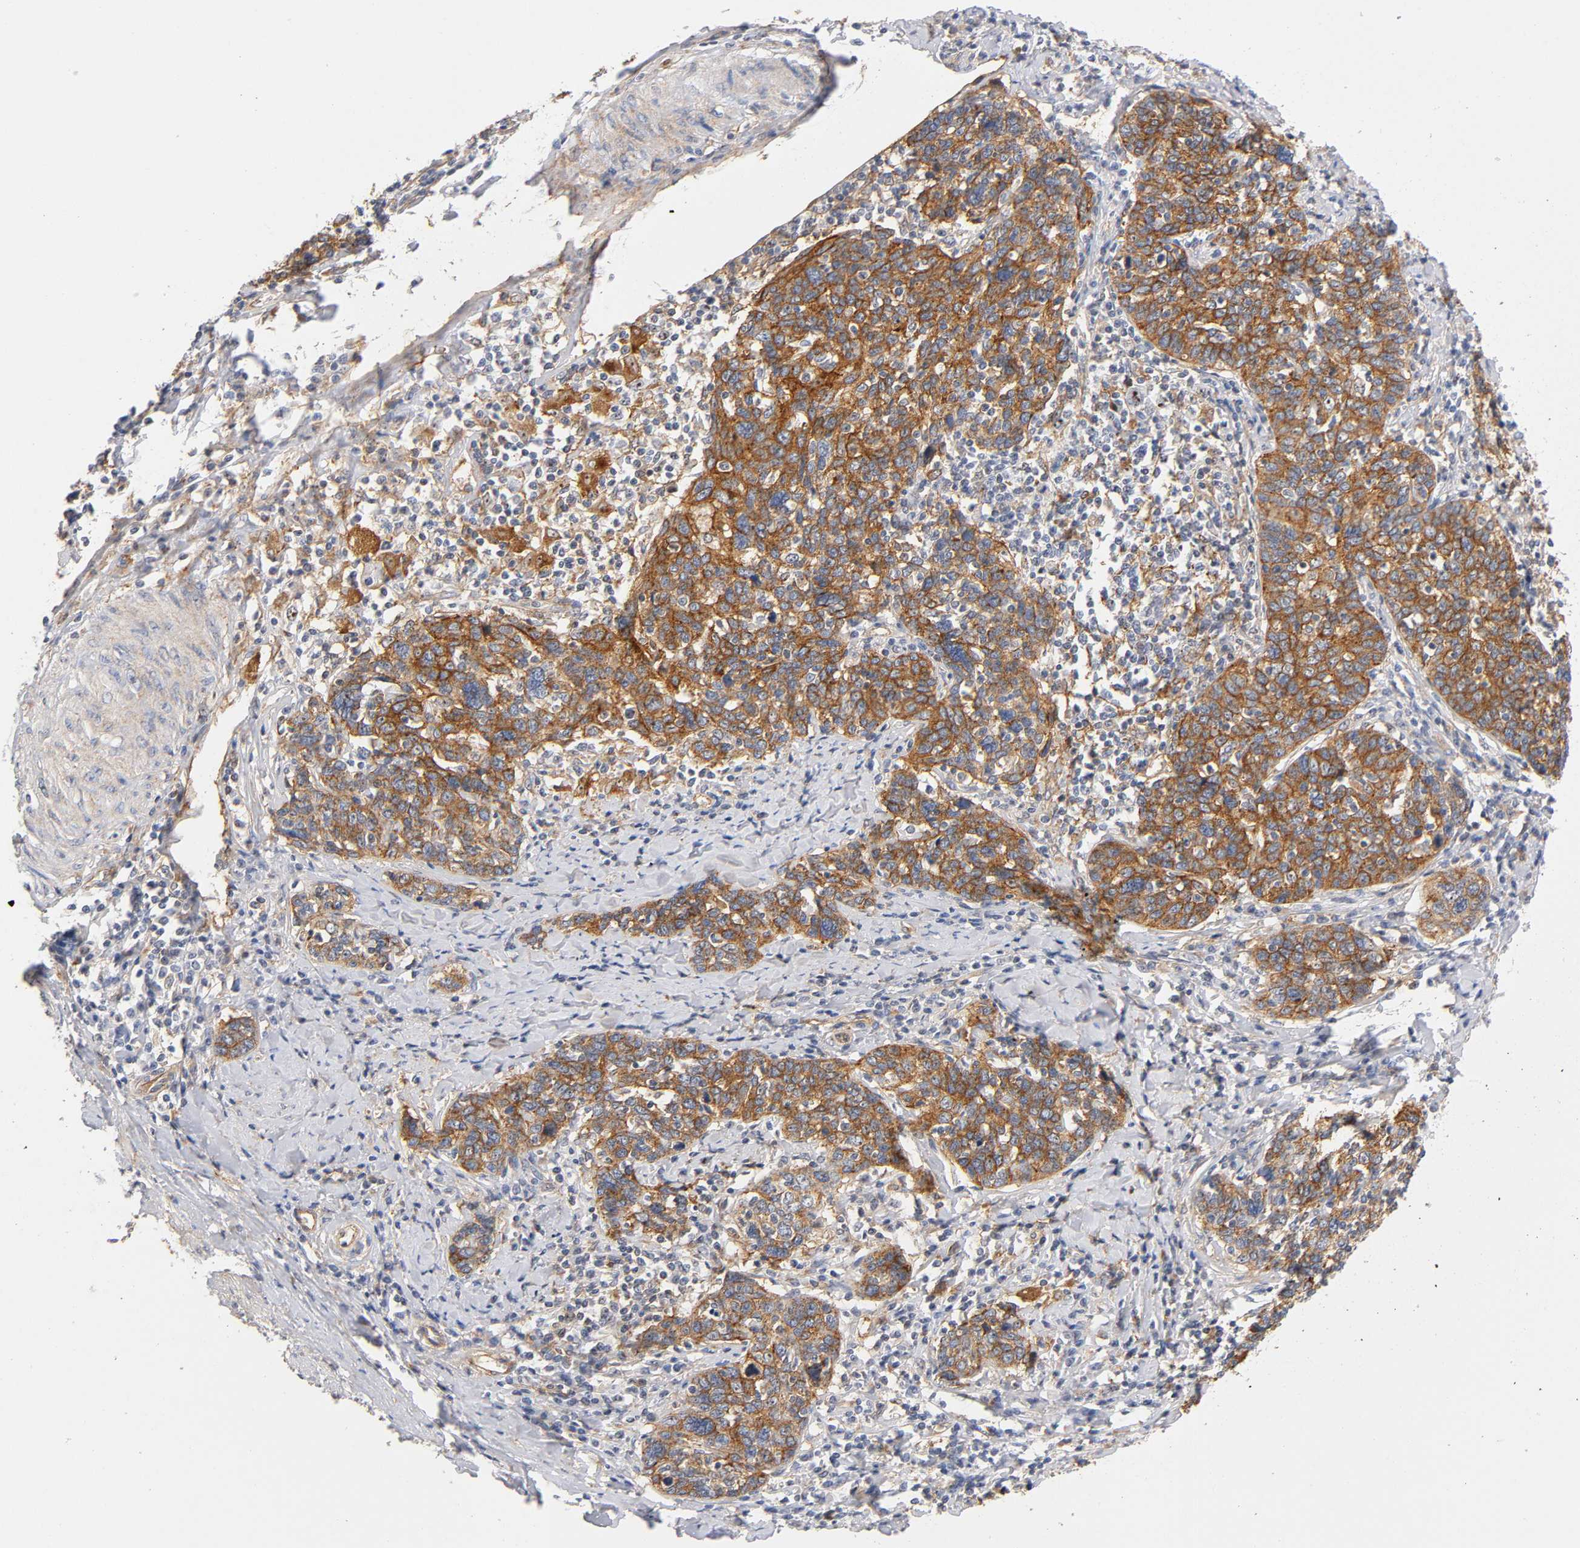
{"staining": {"intensity": "strong", "quantity": ">75%", "location": "cytoplasmic/membranous"}, "tissue": "cervical cancer", "cell_type": "Tumor cells", "image_type": "cancer", "snomed": [{"axis": "morphology", "description": "Squamous cell carcinoma, NOS"}, {"axis": "topography", "description": "Cervix"}], "caption": "Protein staining of cervical cancer (squamous cell carcinoma) tissue exhibits strong cytoplasmic/membranous expression in approximately >75% of tumor cells. (brown staining indicates protein expression, while blue staining denotes nuclei).", "gene": "PLD1", "patient": {"sex": "female", "age": 41}}